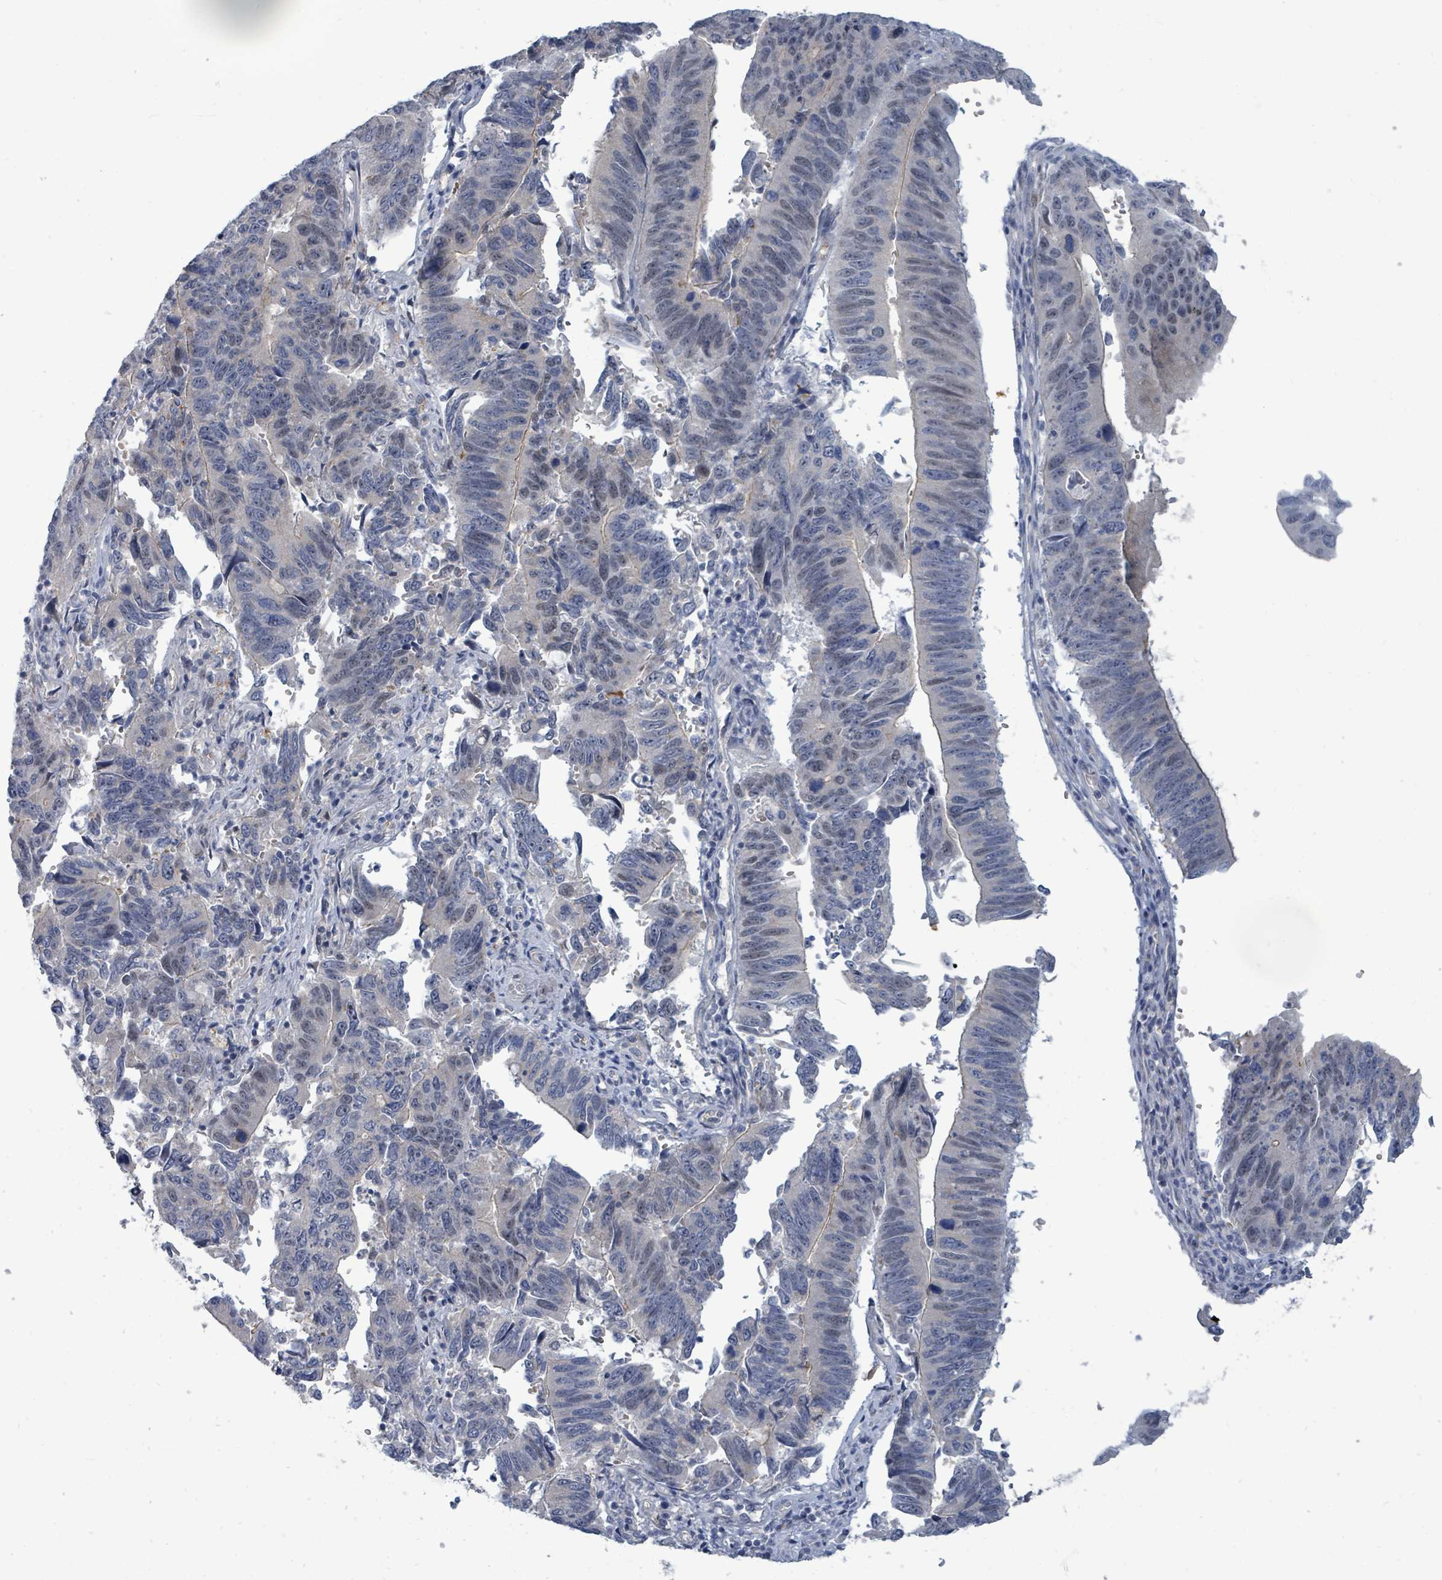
{"staining": {"intensity": "moderate", "quantity": "<25%", "location": "nuclear"}, "tissue": "stomach cancer", "cell_type": "Tumor cells", "image_type": "cancer", "snomed": [{"axis": "morphology", "description": "Adenocarcinoma, NOS"}, {"axis": "topography", "description": "Stomach"}], "caption": "Protein expression by immunohistochemistry (IHC) displays moderate nuclear expression in about <25% of tumor cells in stomach cancer (adenocarcinoma).", "gene": "TRDMT1", "patient": {"sex": "male", "age": 59}}